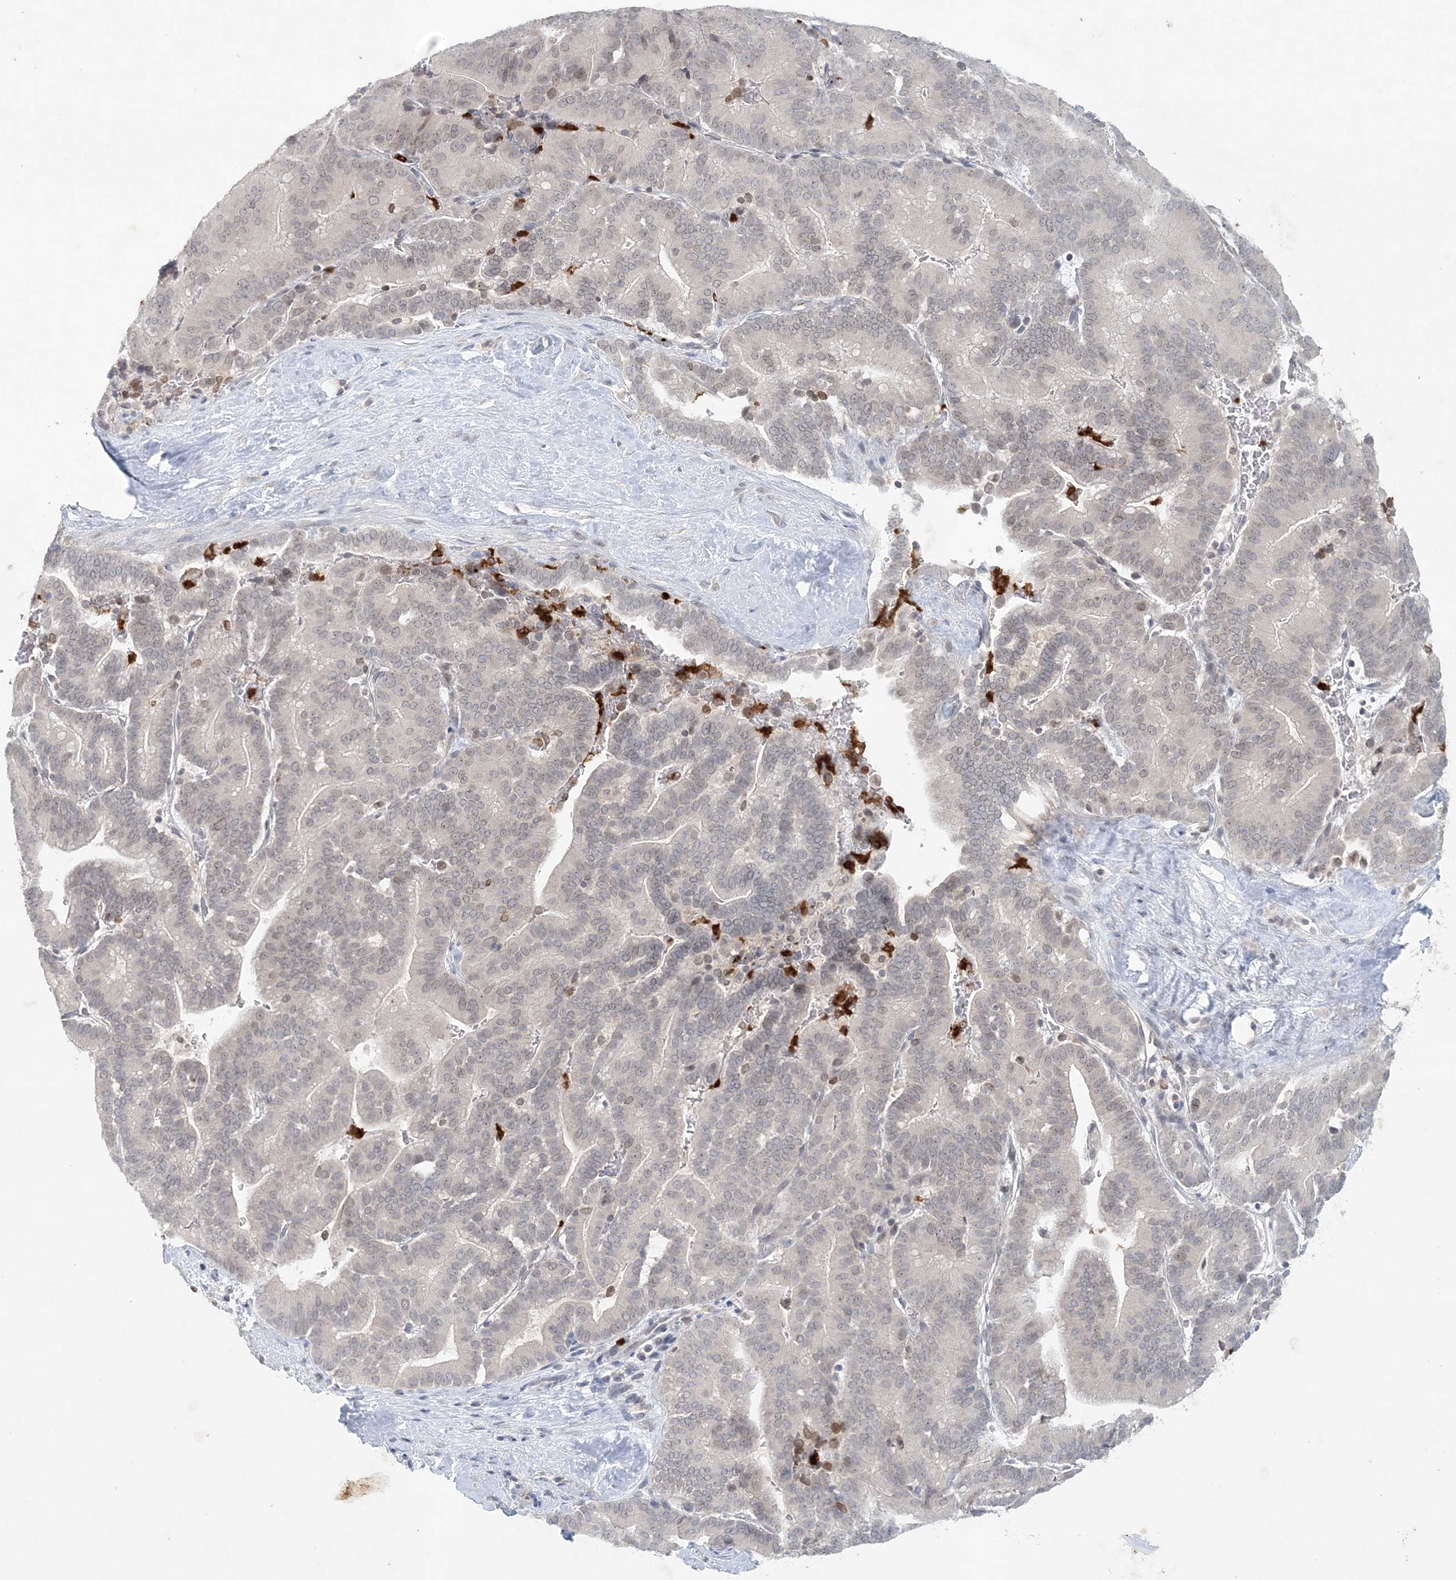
{"staining": {"intensity": "negative", "quantity": "none", "location": "none"}, "tissue": "liver cancer", "cell_type": "Tumor cells", "image_type": "cancer", "snomed": [{"axis": "morphology", "description": "Cholangiocarcinoma"}, {"axis": "topography", "description": "Liver"}], "caption": "IHC micrograph of neoplastic tissue: human liver cancer (cholangiocarcinoma) stained with DAB (3,3'-diaminobenzidine) displays no significant protein positivity in tumor cells. (DAB (3,3'-diaminobenzidine) IHC visualized using brightfield microscopy, high magnification).", "gene": "NUP54", "patient": {"sex": "female", "age": 75}}